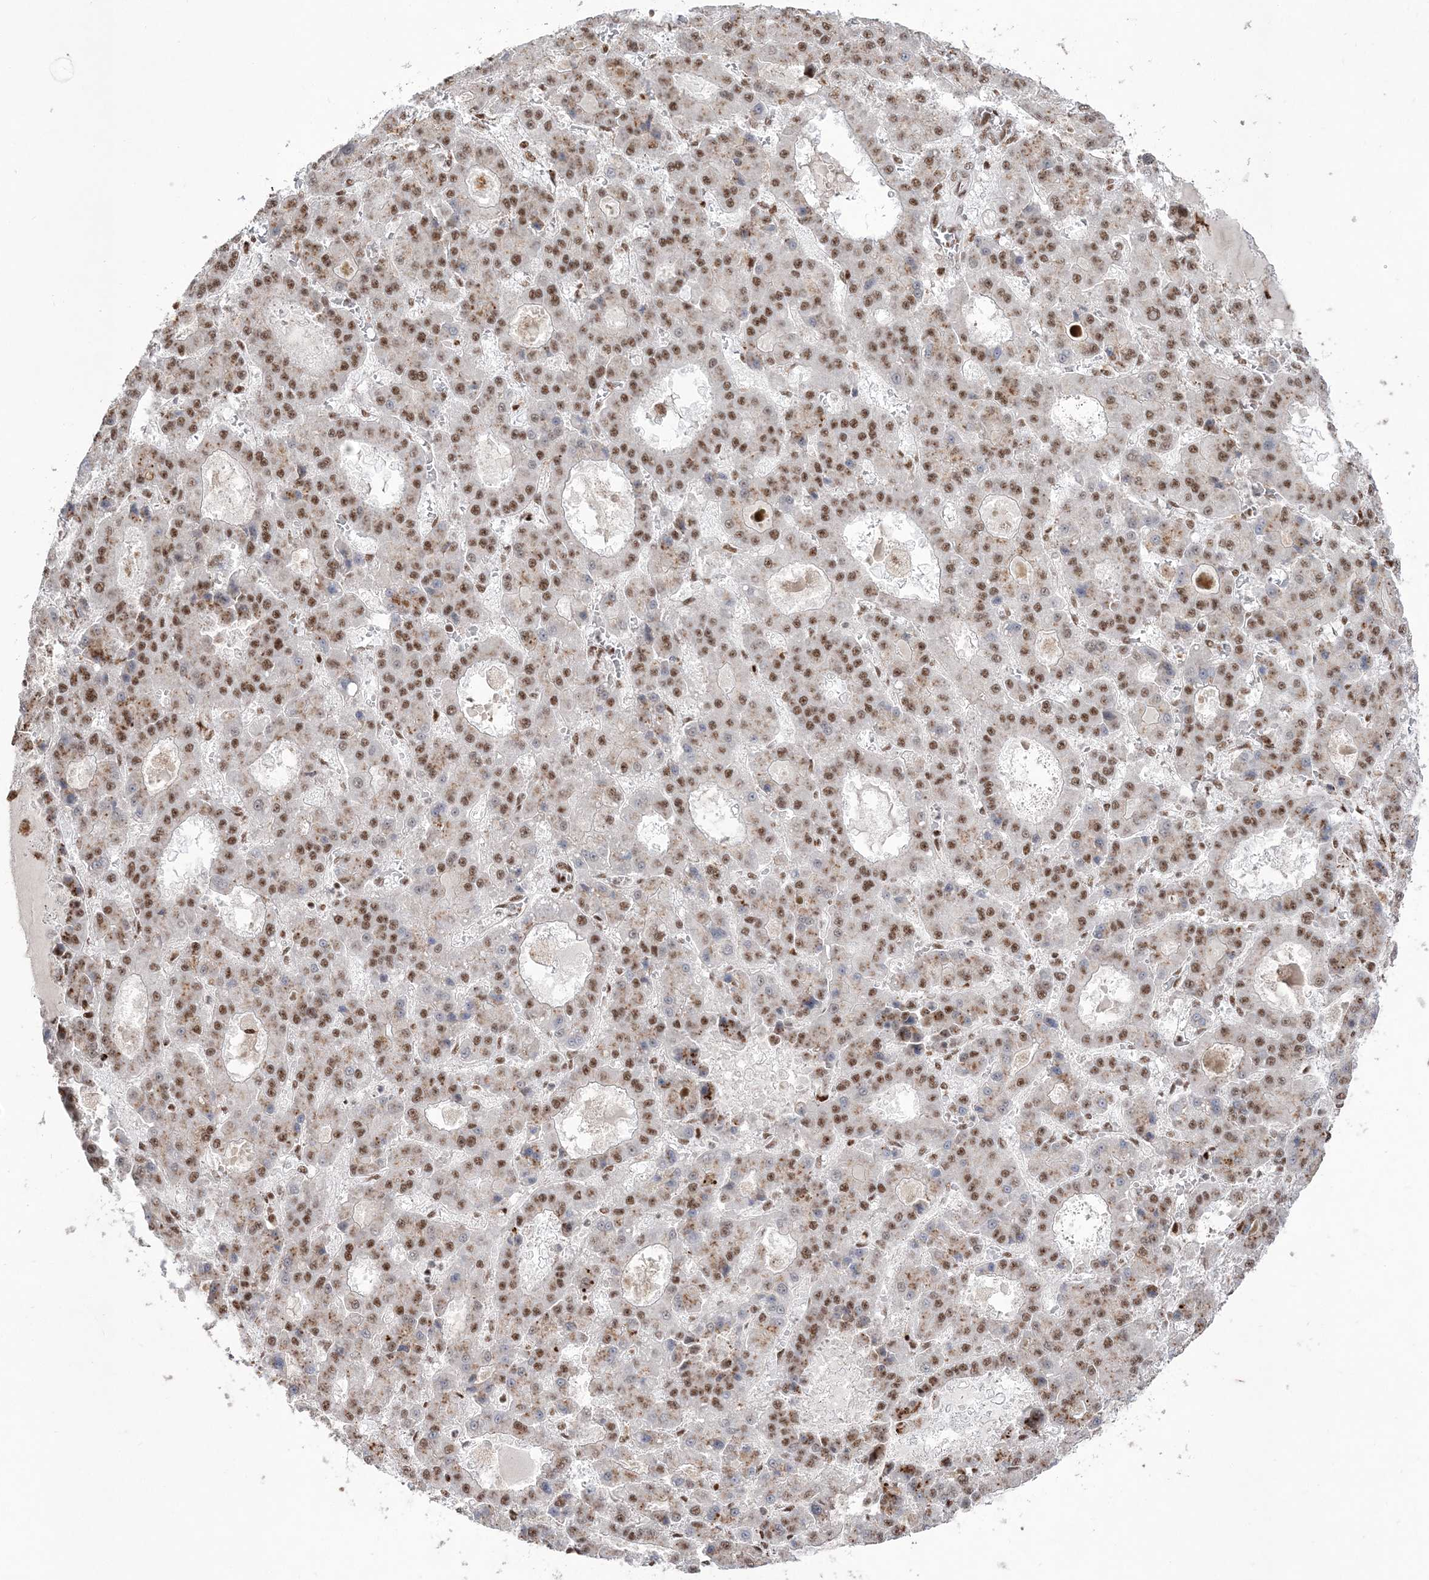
{"staining": {"intensity": "moderate", "quantity": ">75%", "location": "nuclear"}, "tissue": "liver cancer", "cell_type": "Tumor cells", "image_type": "cancer", "snomed": [{"axis": "morphology", "description": "Carcinoma, Hepatocellular, NOS"}, {"axis": "topography", "description": "Liver"}], "caption": "Human liver hepatocellular carcinoma stained with a protein marker reveals moderate staining in tumor cells.", "gene": "RBM17", "patient": {"sex": "male", "age": 70}}